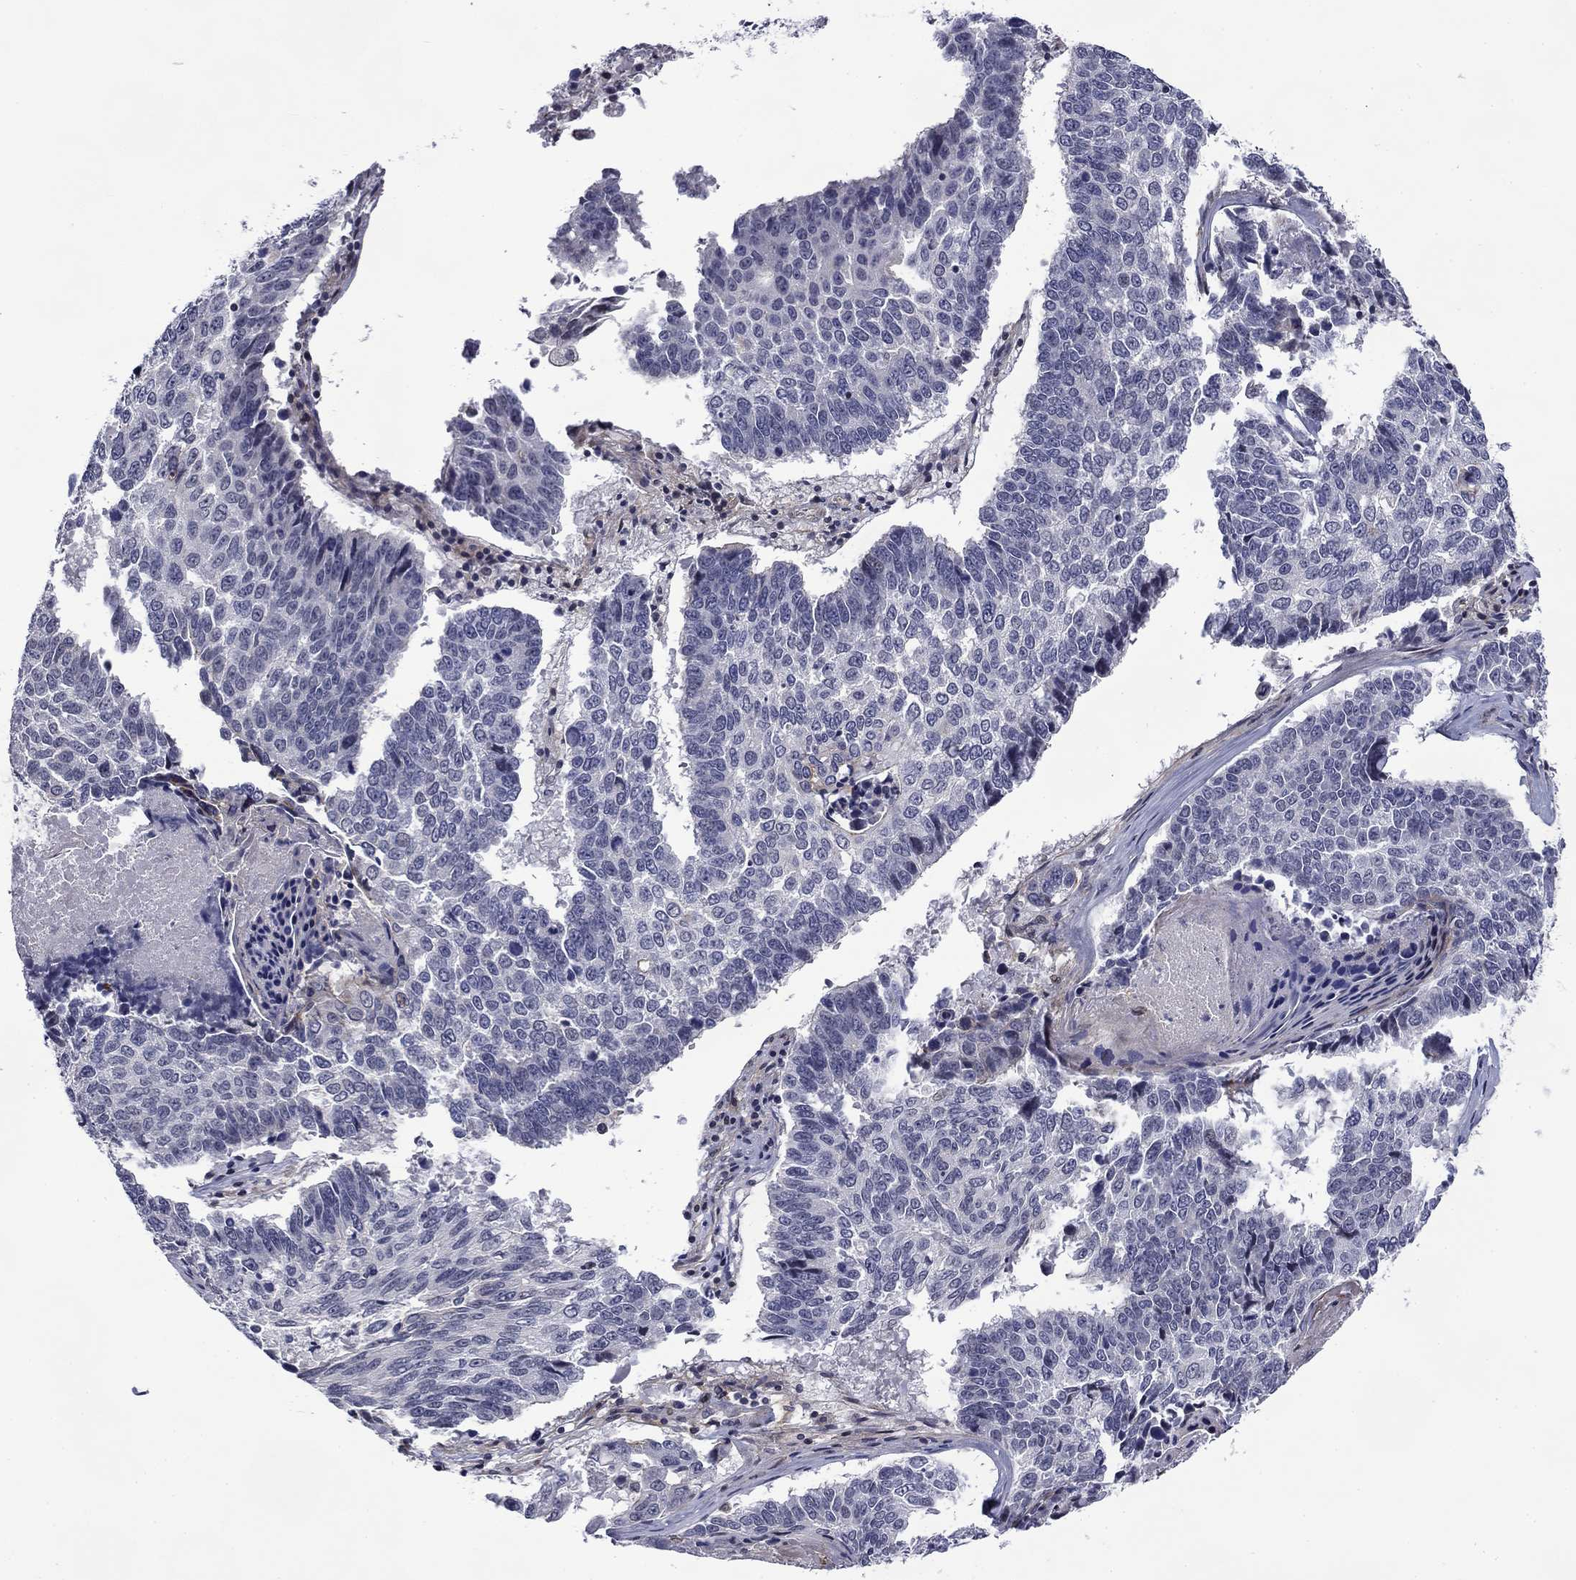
{"staining": {"intensity": "negative", "quantity": "none", "location": "none"}, "tissue": "lung cancer", "cell_type": "Tumor cells", "image_type": "cancer", "snomed": [{"axis": "morphology", "description": "Squamous cell carcinoma, NOS"}, {"axis": "topography", "description": "Lung"}], "caption": "This photomicrograph is of lung cancer stained with immunohistochemistry to label a protein in brown with the nuclei are counter-stained blue. There is no expression in tumor cells. The staining was performed using DAB (3,3'-diaminobenzidine) to visualize the protein expression in brown, while the nuclei were stained in blue with hematoxylin (Magnification: 20x).", "gene": "B3GAT1", "patient": {"sex": "male", "age": 73}}